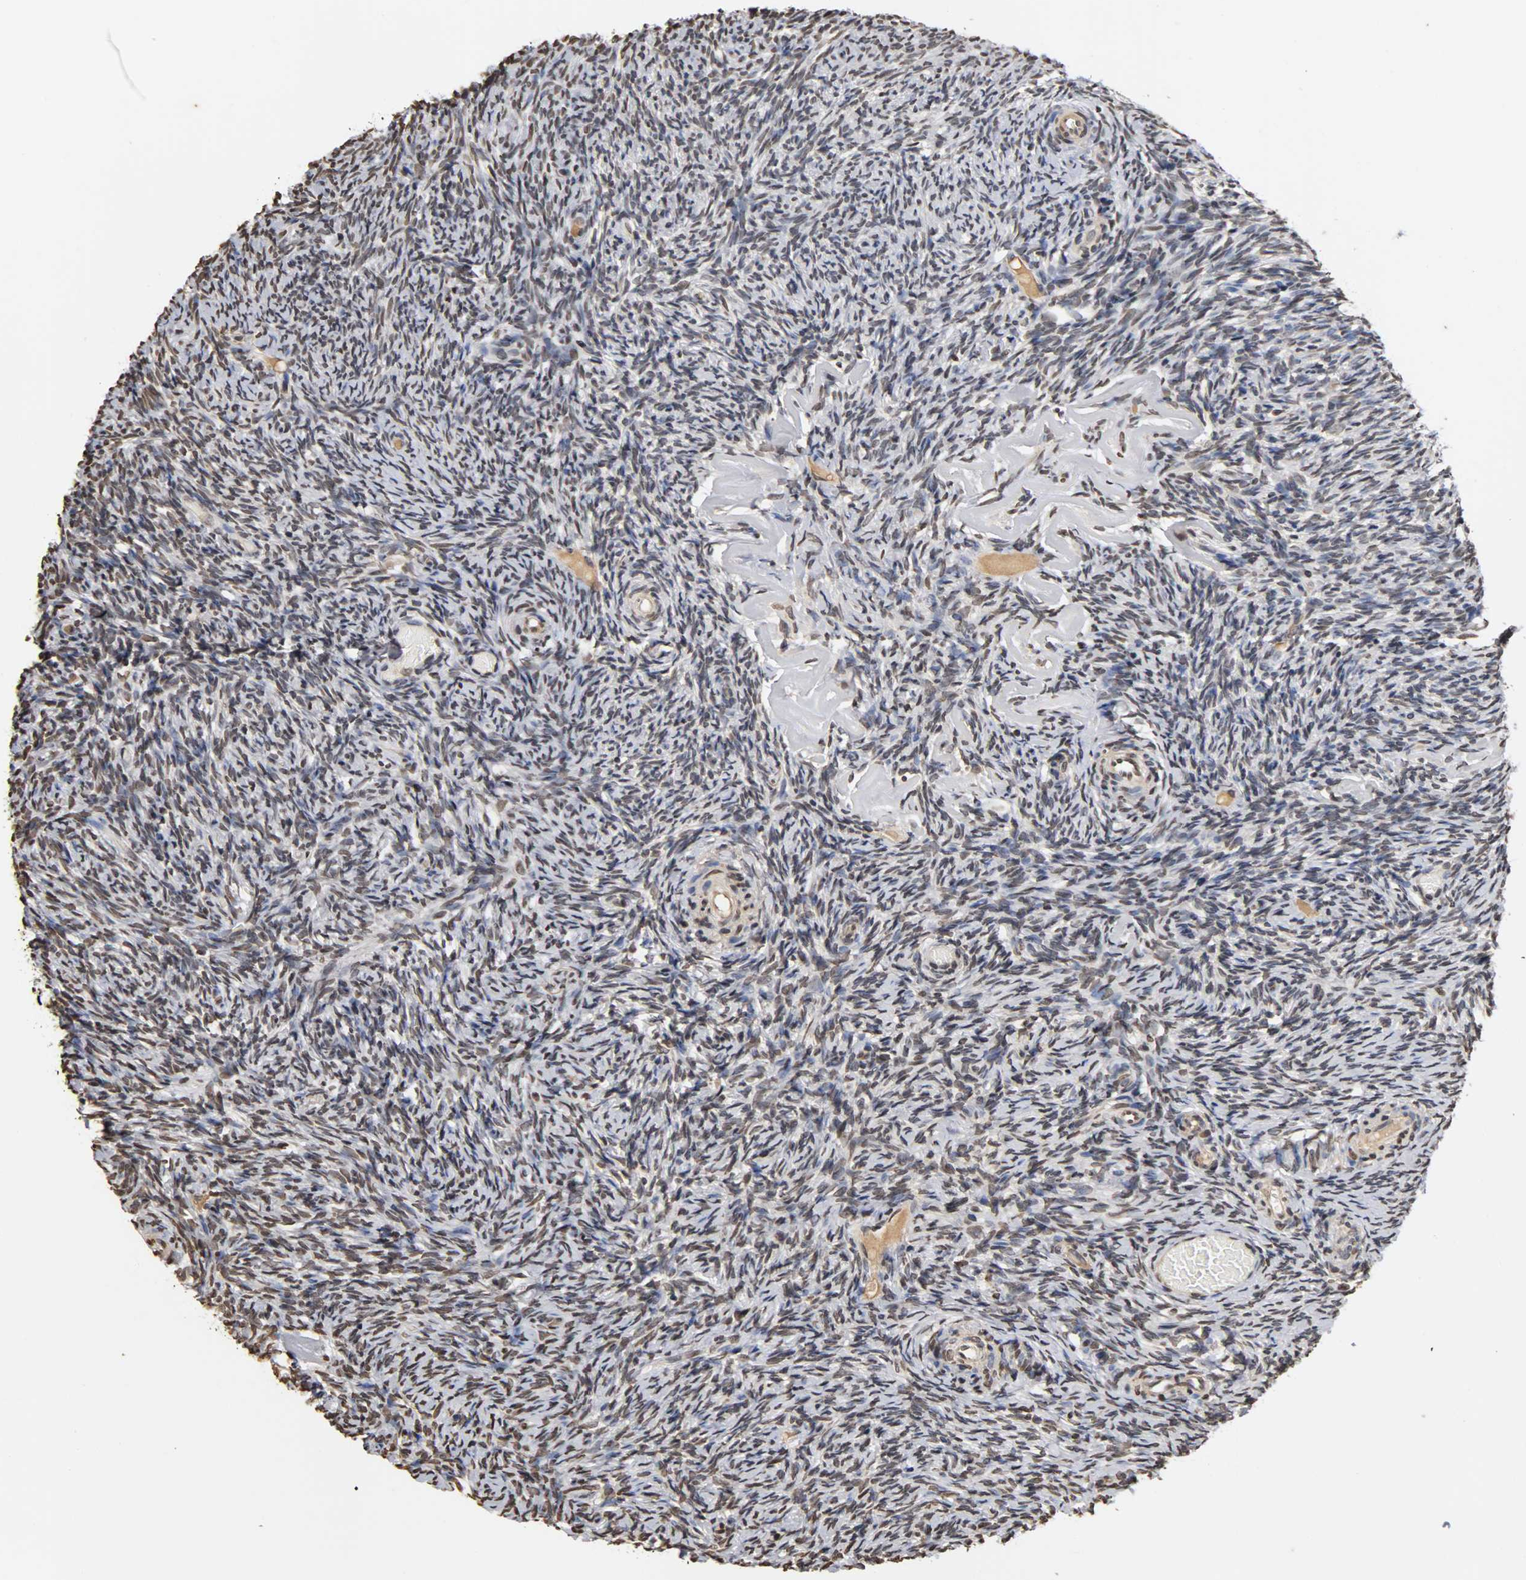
{"staining": {"intensity": "moderate", "quantity": "25%-75%", "location": "nuclear"}, "tissue": "ovary", "cell_type": "Ovarian stroma cells", "image_type": "normal", "snomed": [{"axis": "morphology", "description": "Normal tissue, NOS"}, {"axis": "topography", "description": "Ovary"}], "caption": "Ovarian stroma cells demonstrate medium levels of moderate nuclear expression in about 25%-75% of cells in unremarkable ovary.", "gene": "ERCC2", "patient": {"sex": "female", "age": 60}}